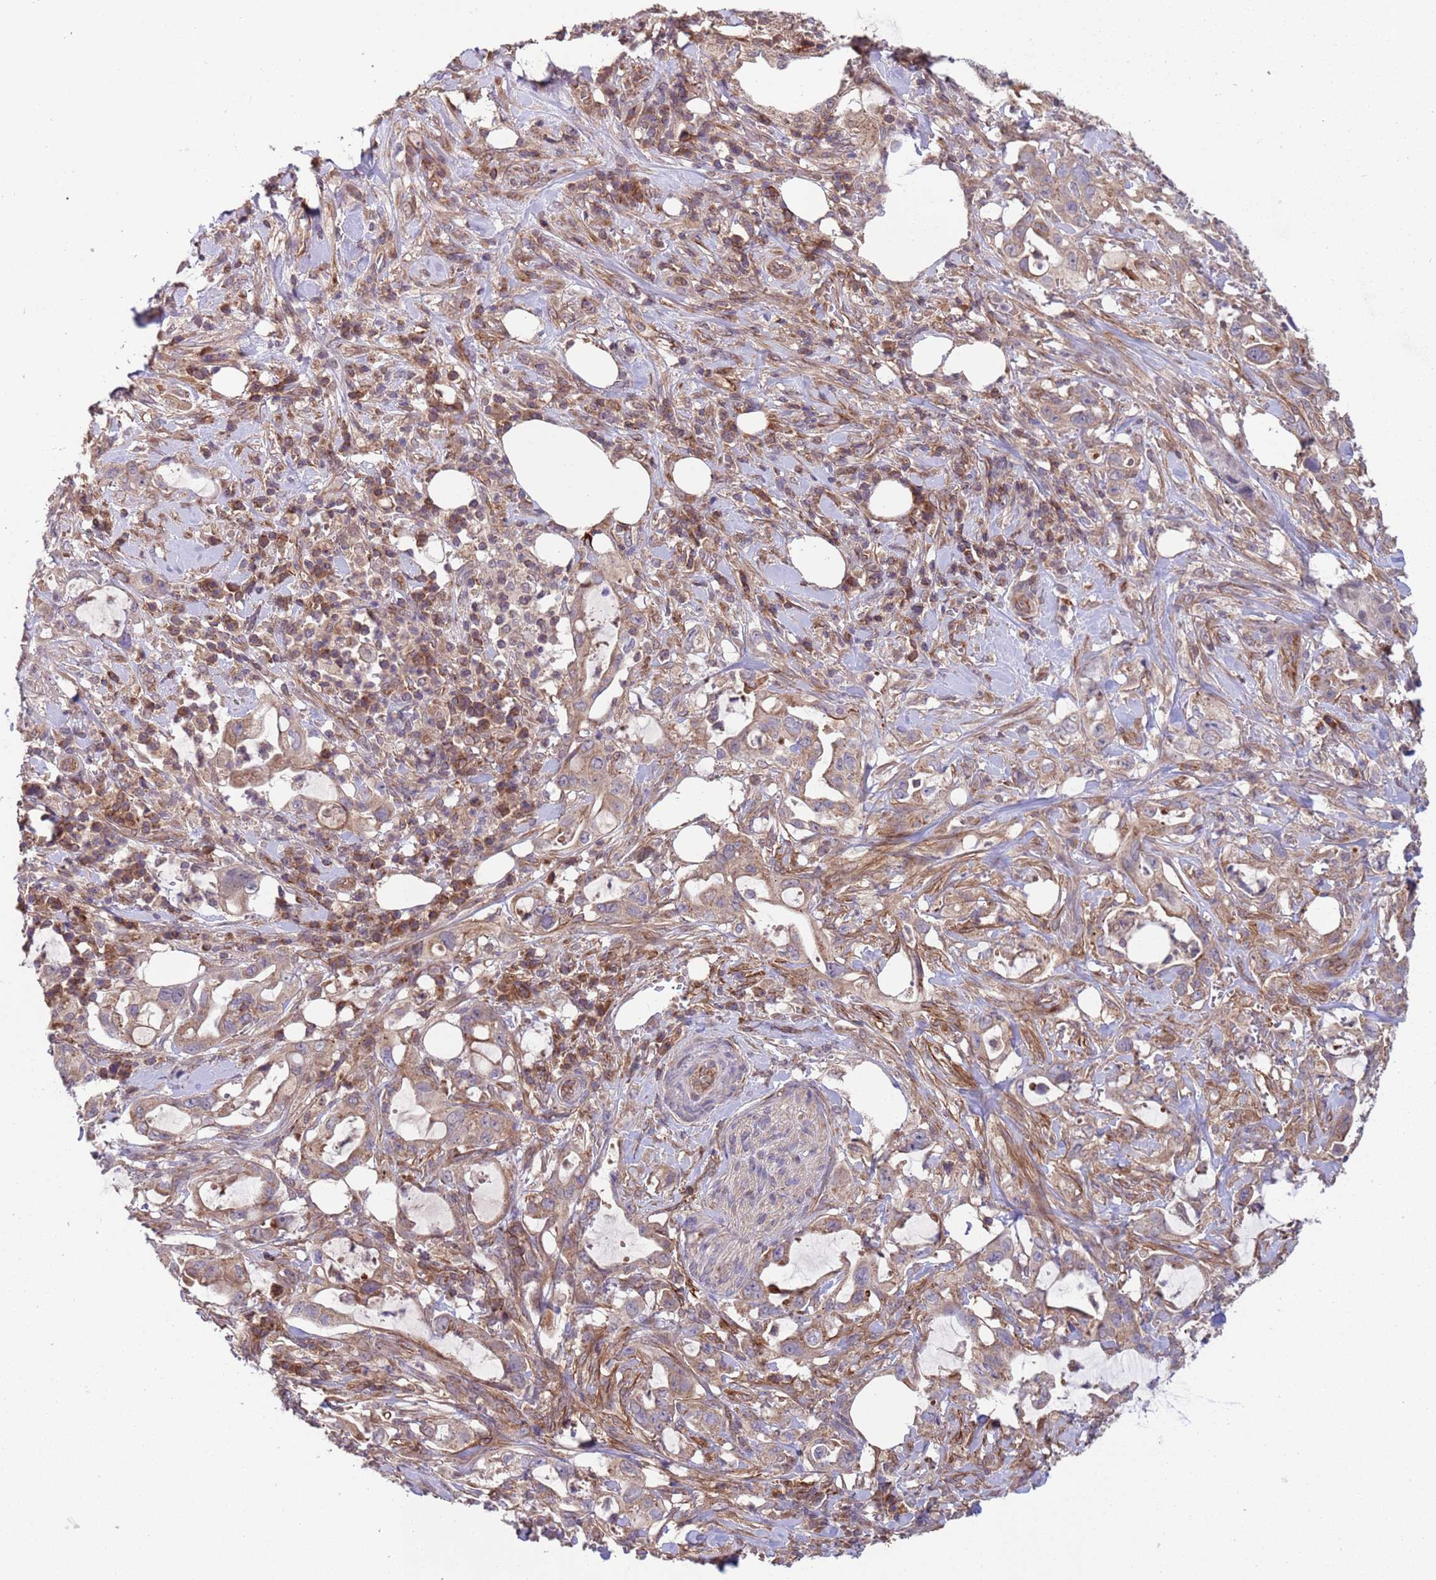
{"staining": {"intensity": "weak", "quantity": ">75%", "location": "cytoplasmic/membranous"}, "tissue": "pancreatic cancer", "cell_type": "Tumor cells", "image_type": "cancer", "snomed": [{"axis": "morphology", "description": "Adenocarcinoma, NOS"}, {"axis": "topography", "description": "Pancreas"}], "caption": "A high-resolution photomicrograph shows IHC staining of pancreatic cancer, which reveals weak cytoplasmic/membranous staining in about >75% of tumor cells.", "gene": "ACAD8", "patient": {"sex": "female", "age": 61}}